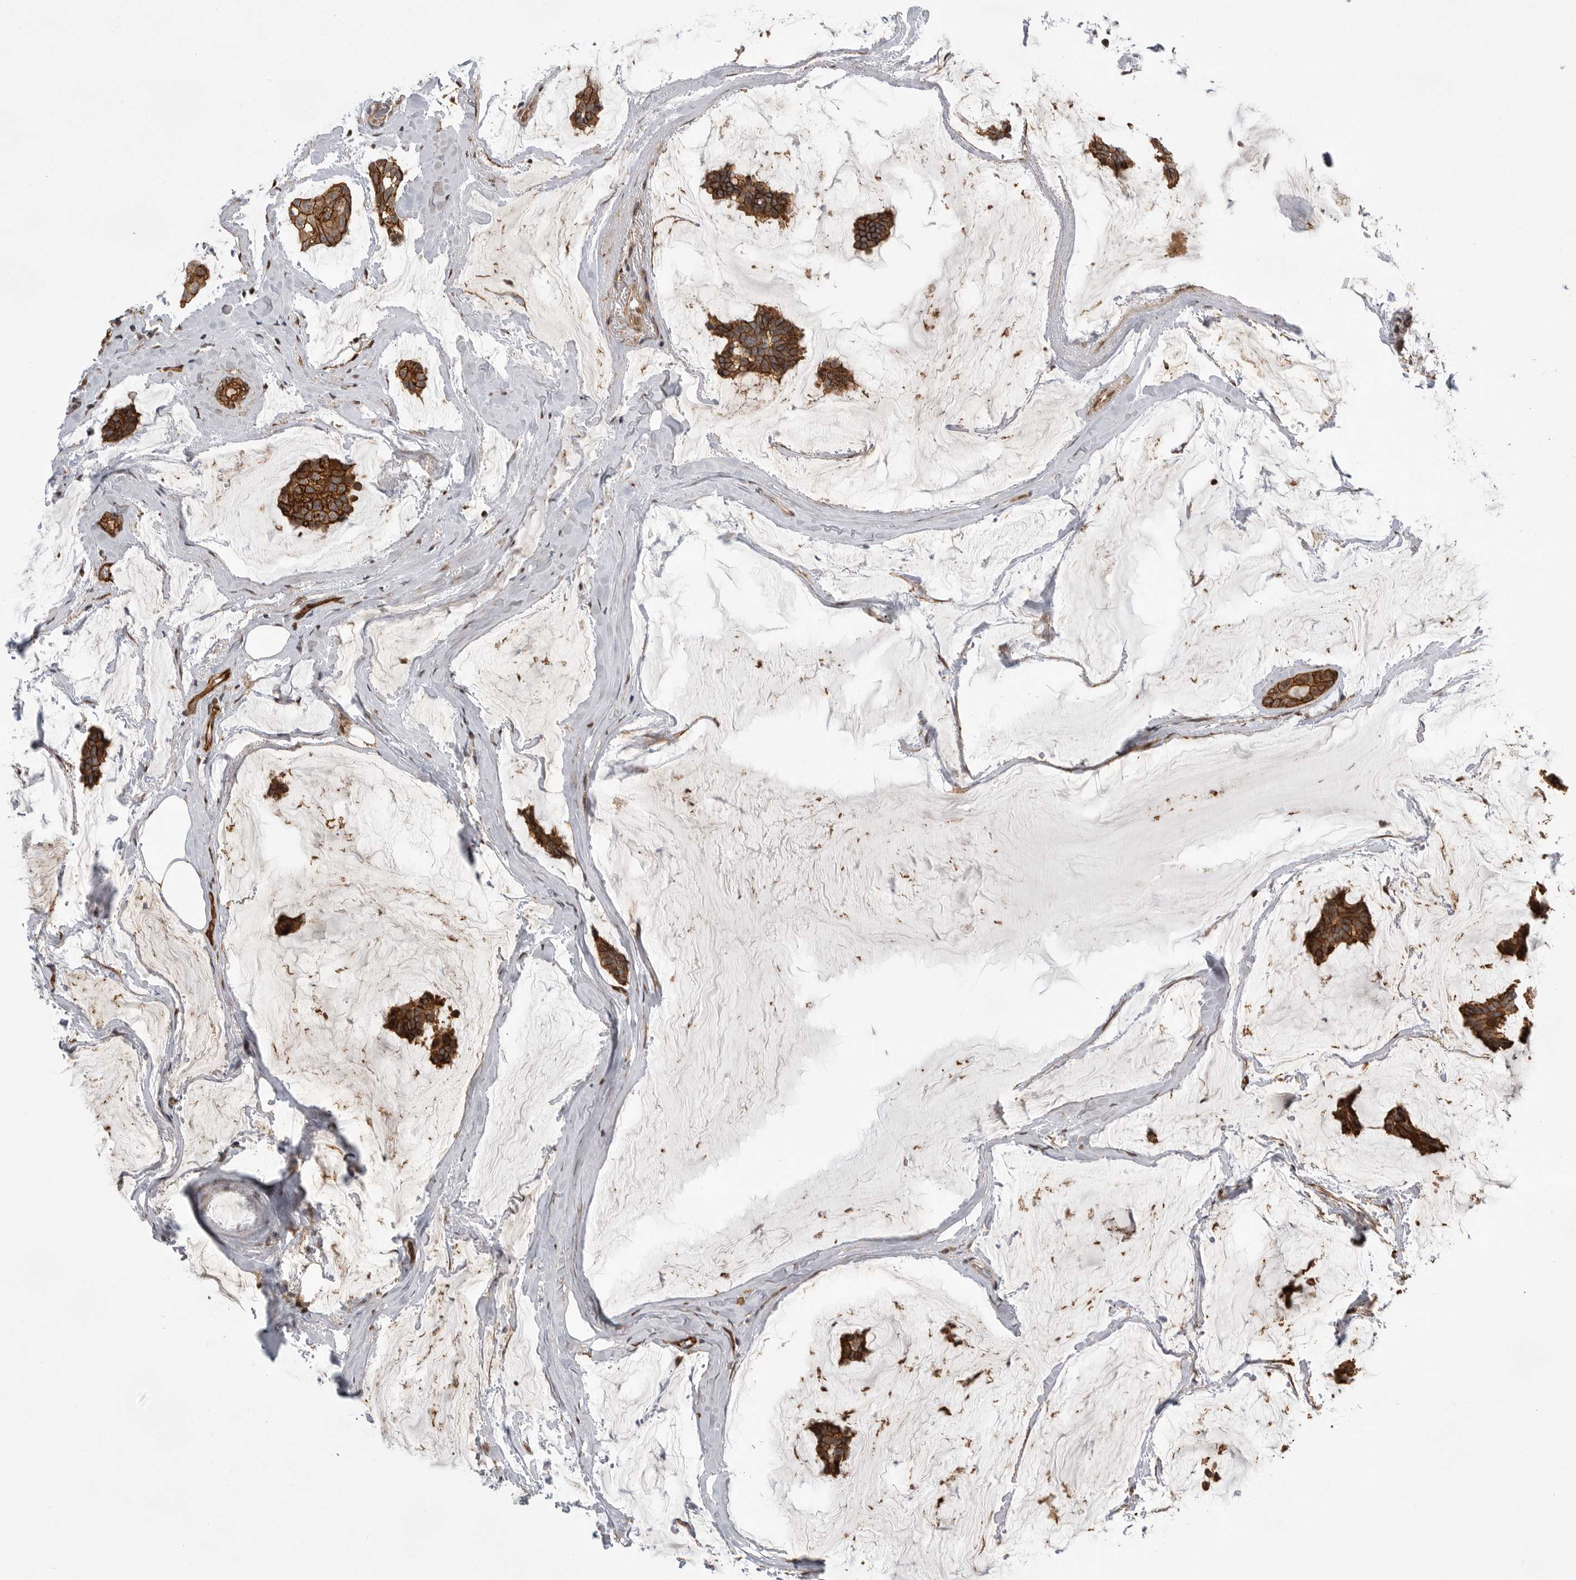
{"staining": {"intensity": "strong", "quantity": ">75%", "location": "cytoplasmic/membranous"}, "tissue": "breast cancer", "cell_type": "Tumor cells", "image_type": "cancer", "snomed": [{"axis": "morphology", "description": "Duct carcinoma"}, {"axis": "topography", "description": "Breast"}], "caption": "A high-resolution histopathology image shows immunohistochemistry staining of breast cancer, which displays strong cytoplasmic/membranous positivity in about >75% of tumor cells.", "gene": "NECTIN1", "patient": {"sex": "female", "age": 93}}